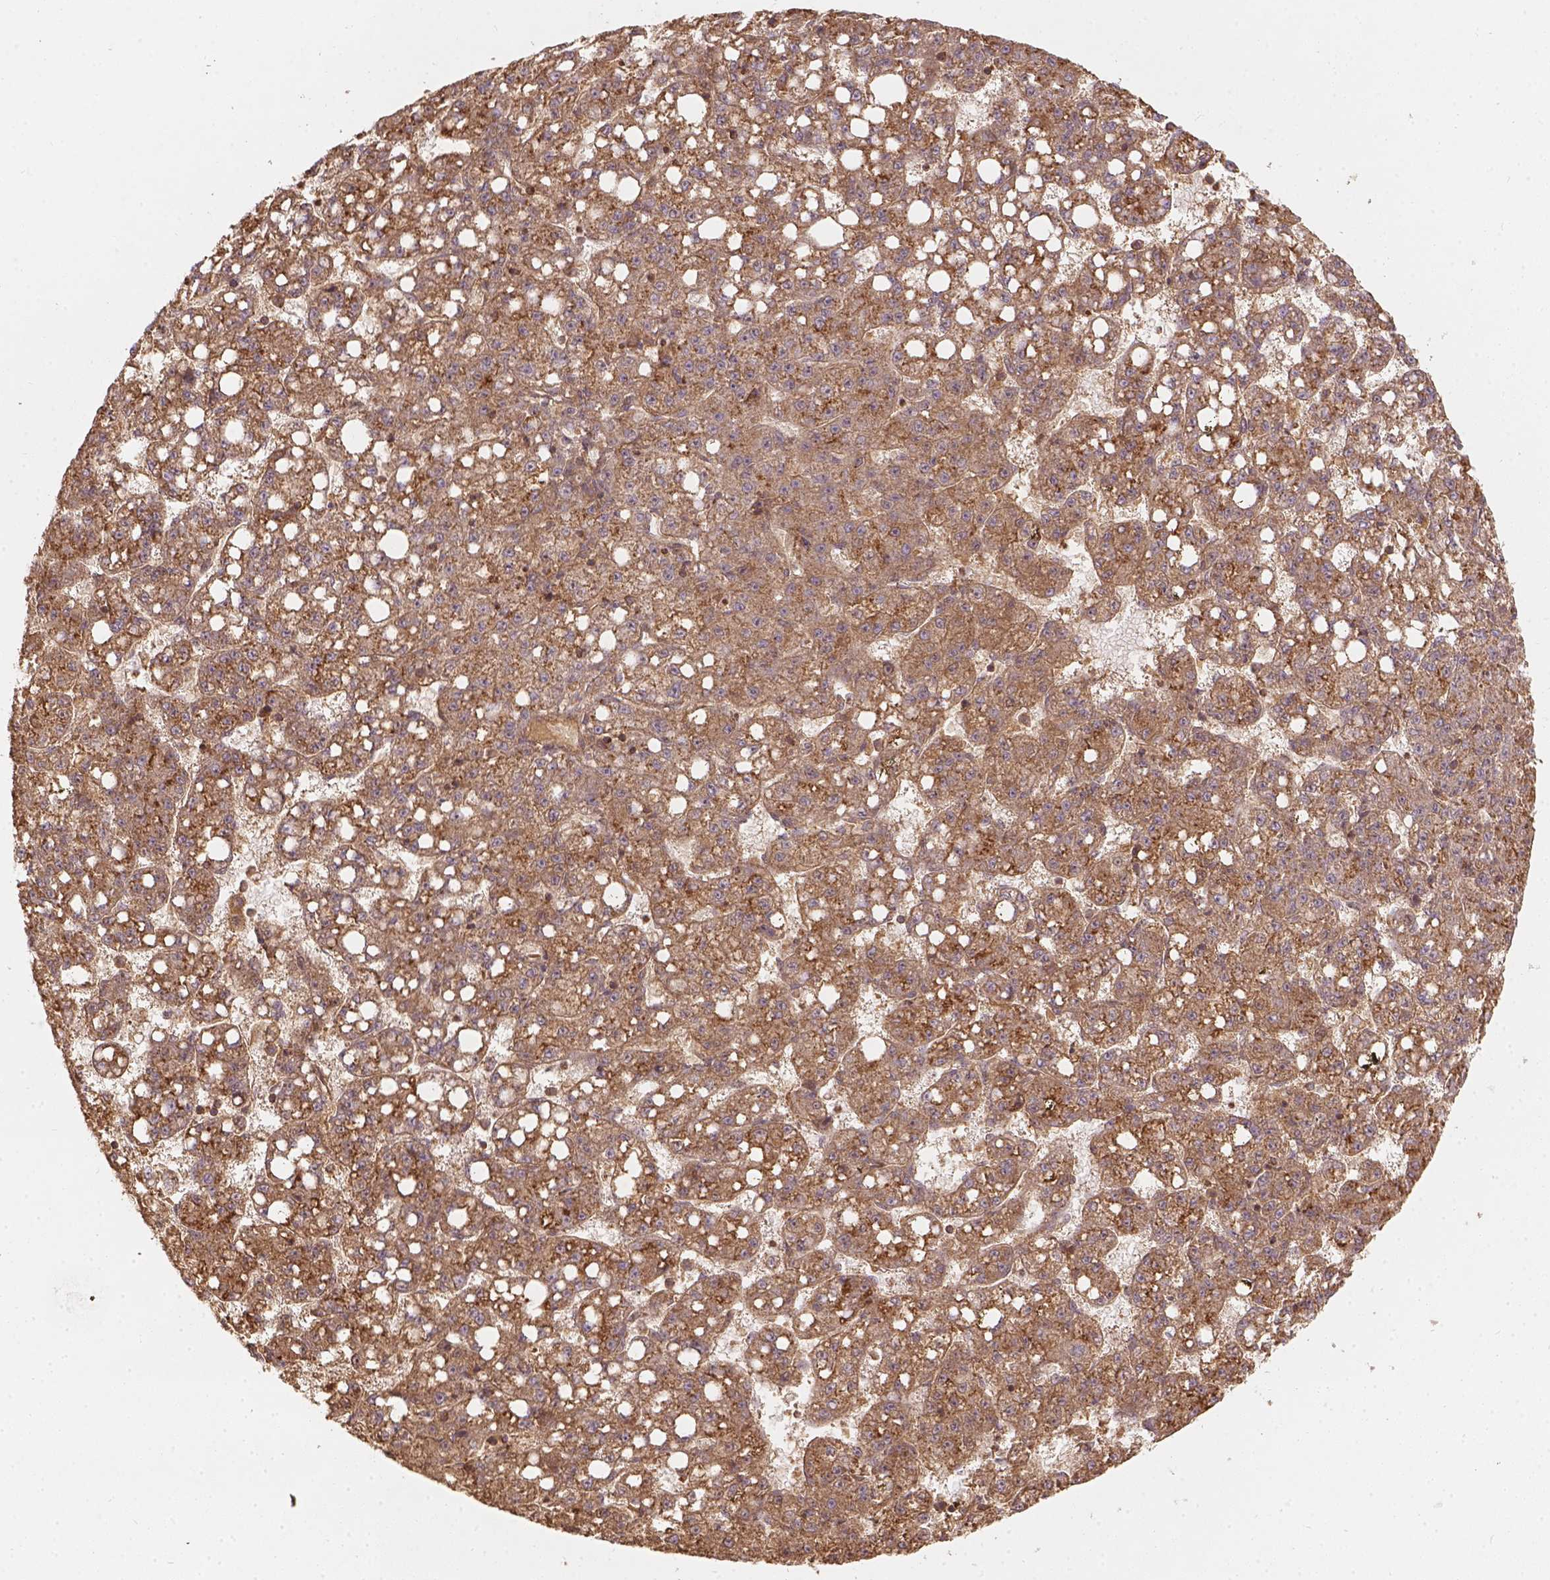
{"staining": {"intensity": "moderate", "quantity": ">75%", "location": "cytoplasmic/membranous"}, "tissue": "liver cancer", "cell_type": "Tumor cells", "image_type": "cancer", "snomed": [{"axis": "morphology", "description": "Carcinoma, Hepatocellular, NOS"}, {"axis": "topography", "description": "Liver"}], "caption": "DAB (3,3'-diaminobenzidine) immunohistochemical staining of human liver cancer (hepatocellular carcinoma) exhibits moderate cytoplasmic/membranous protein positivity in approximately >75% of tumor cells.", "gene": "XPR1", "patient": {"sex": "female", "age": 65}}